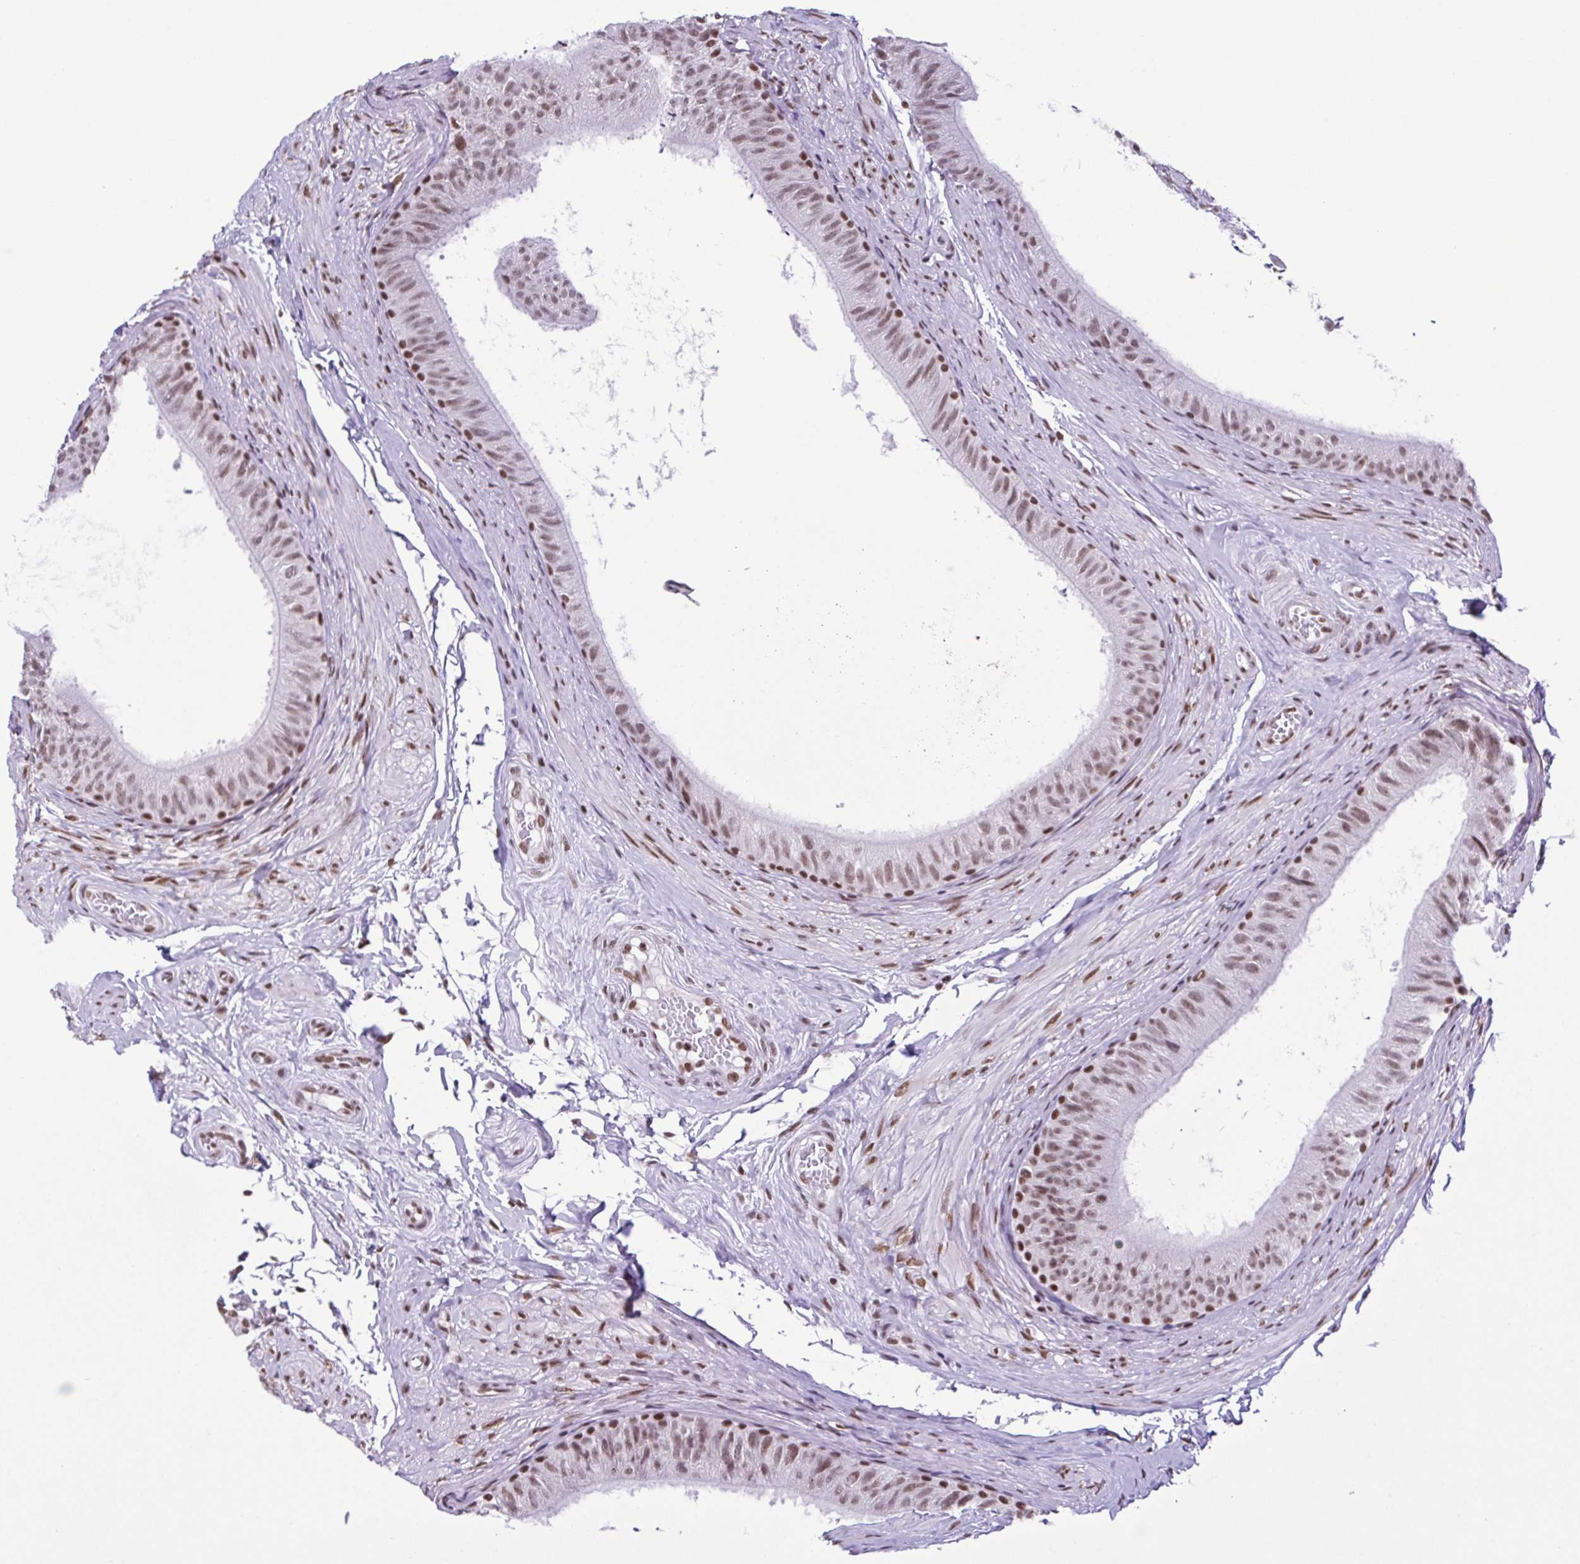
{"staining": {"intensity": "moderate", "quantity": "25%-75%", "location": "nuclear"}, "tissue": "epididymis", "cell_type": "Glandular cells", "image_type": "normal", "snomed": [{"axis": "morphology", "description": "Normal tissue, NOS"}, {"axis": "topography", "description": "Epididymis, spermatic cord, NOS"}, {"axis": "topography", "description": "Epididymis"}, {"axis": "topography", "description": "Peripheral nerve tissue"}], "caption": "Immunohistochemical staining of benign epididymis shows medium levels of moderate nuclear expression in approximately 25%-75% of glandular cells.", "gene": "TIMM21", "patient": {"sex": "male", "age": 29}}